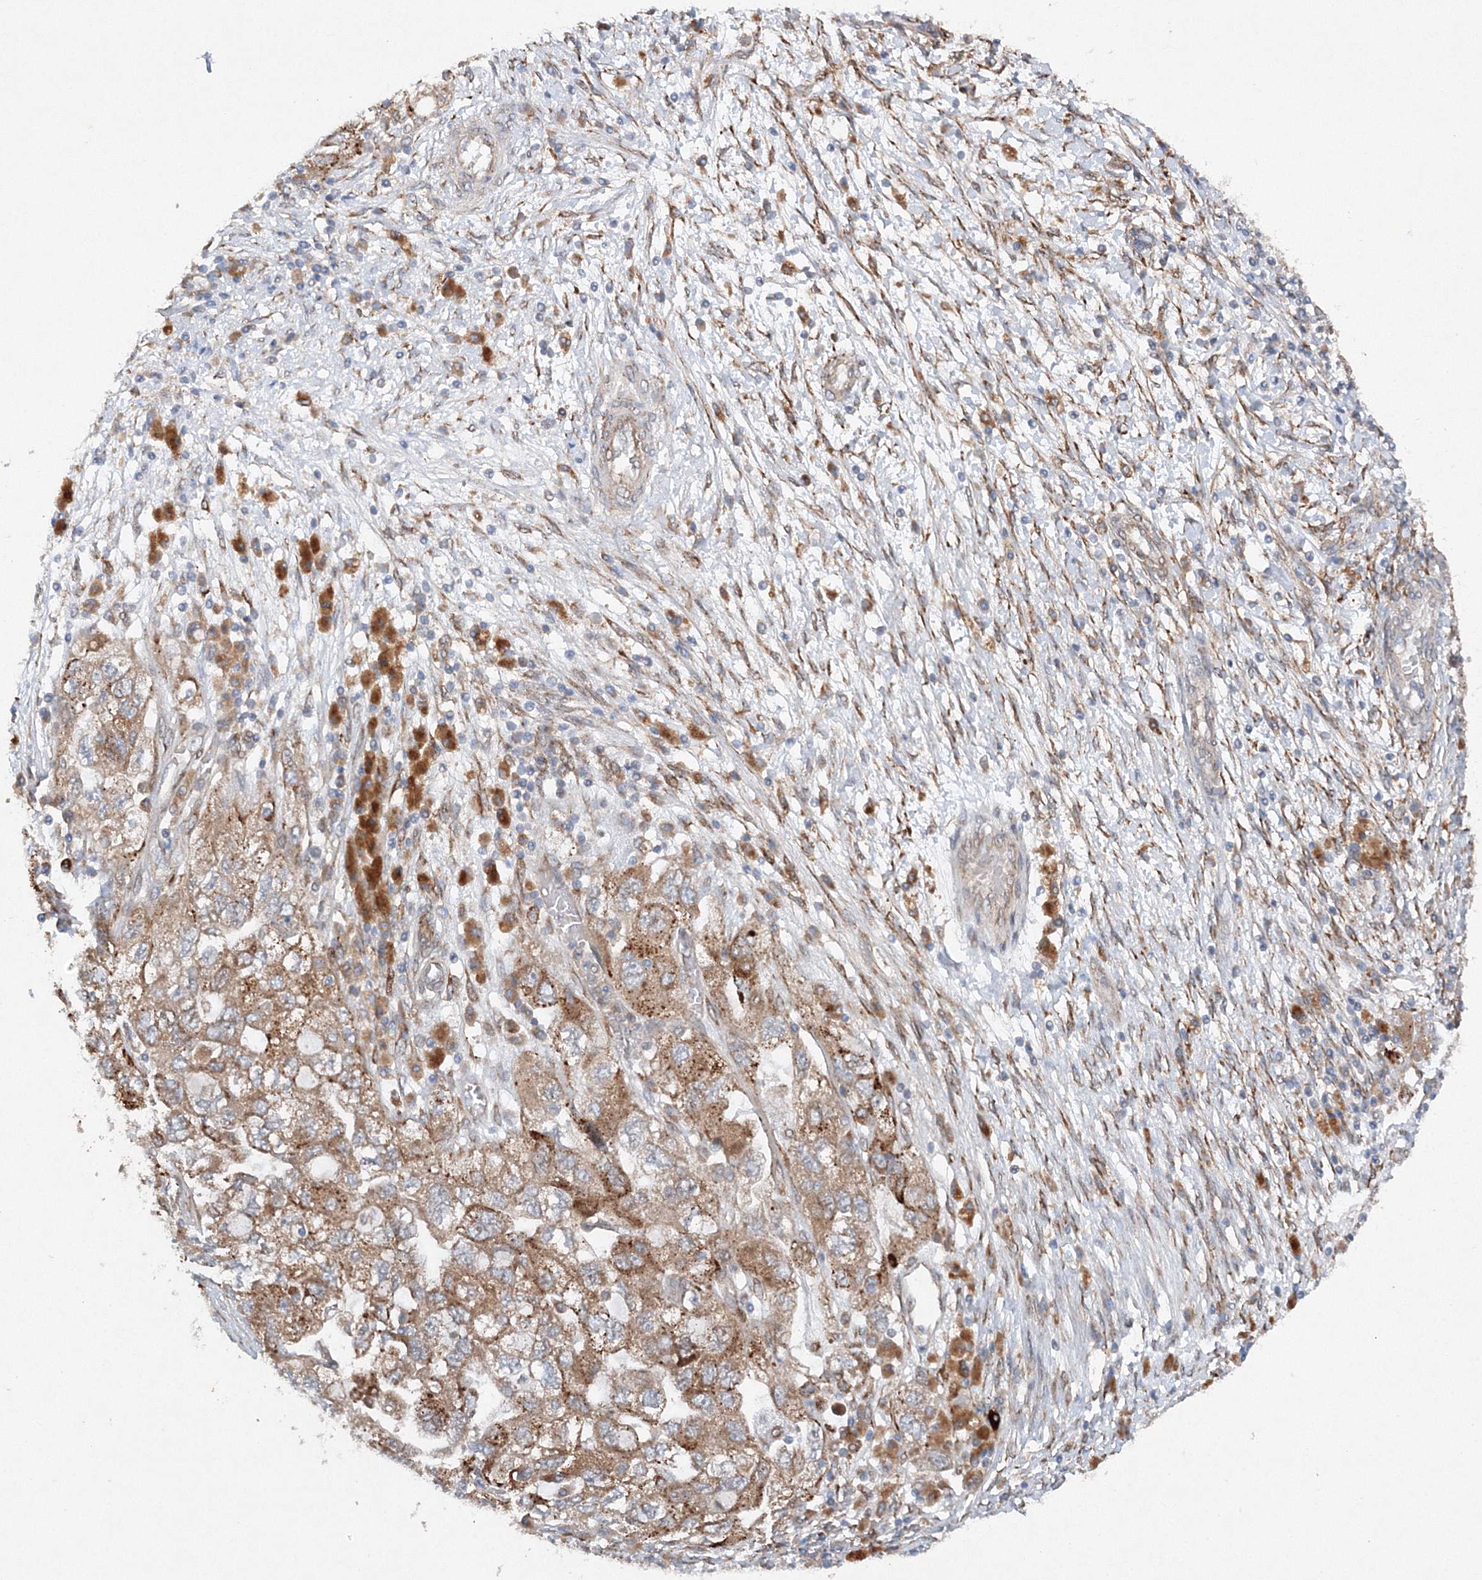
{"staining": {"intensity": "moderate", "quantity": ">75%", "location": "cytoplasmic/membranous"}, "tissue": "ovarian cancer", "cell_type": "Tumor cells", "image_type": "cancer", "snomed": [{"axis": "morphology", "description": "Carcinoma, NOS"}, {"axis": "morphology", "description": "Cystadenocarcinoma, serous, NOS"}, {"axis": "topography", "description": "Ovary"}], "caption": "Tumor cells demonstrate medium levels of moderate cytoplasmic/membranous positivity in approximately >75% of cells in ovarian cancer.", "gene": "SLC36A1", "patient": {"sex": "female", "age": 69}}